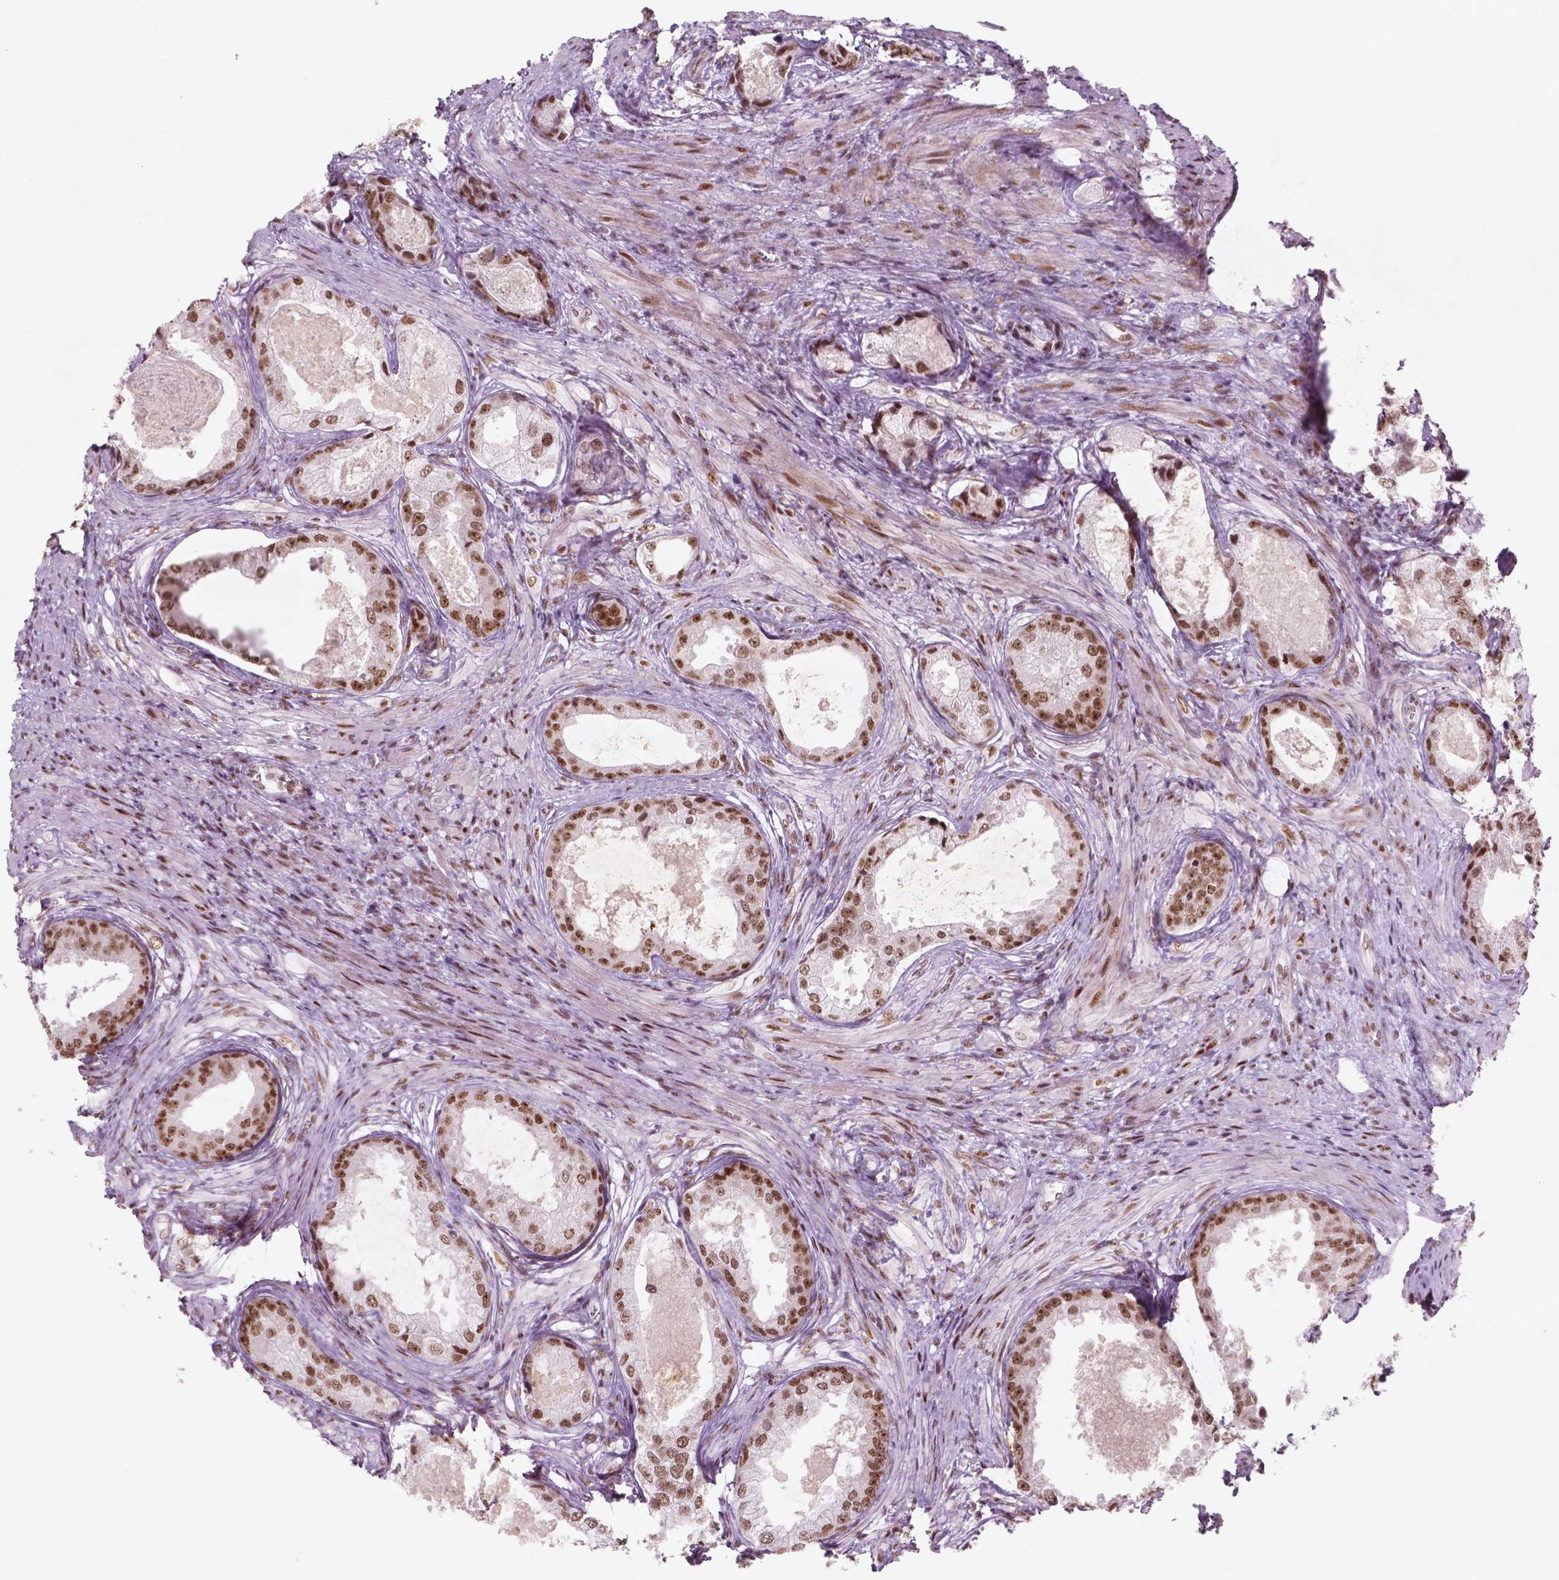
{"staining": {"intensity": "moderate", "quantity": ">75%", "location": "nuclear"}, "tissue": "prostate cancer", "cell_type": "Tumor cells", "image_type": "cancer", "snomed": [{"axis": "morphology", "description": "Adenocarcinoma, Low grade"}, {"axis": "topography", "description": "Prostate"}], "caption": "Moderate nuclear expression is identified in about >75% of tumor cells in prostate cancer. (Brightfield microscopy of DAB IHC at high magnification).", "gene": "HMG20B", "patient": {"sex": "male", "age": 68}}